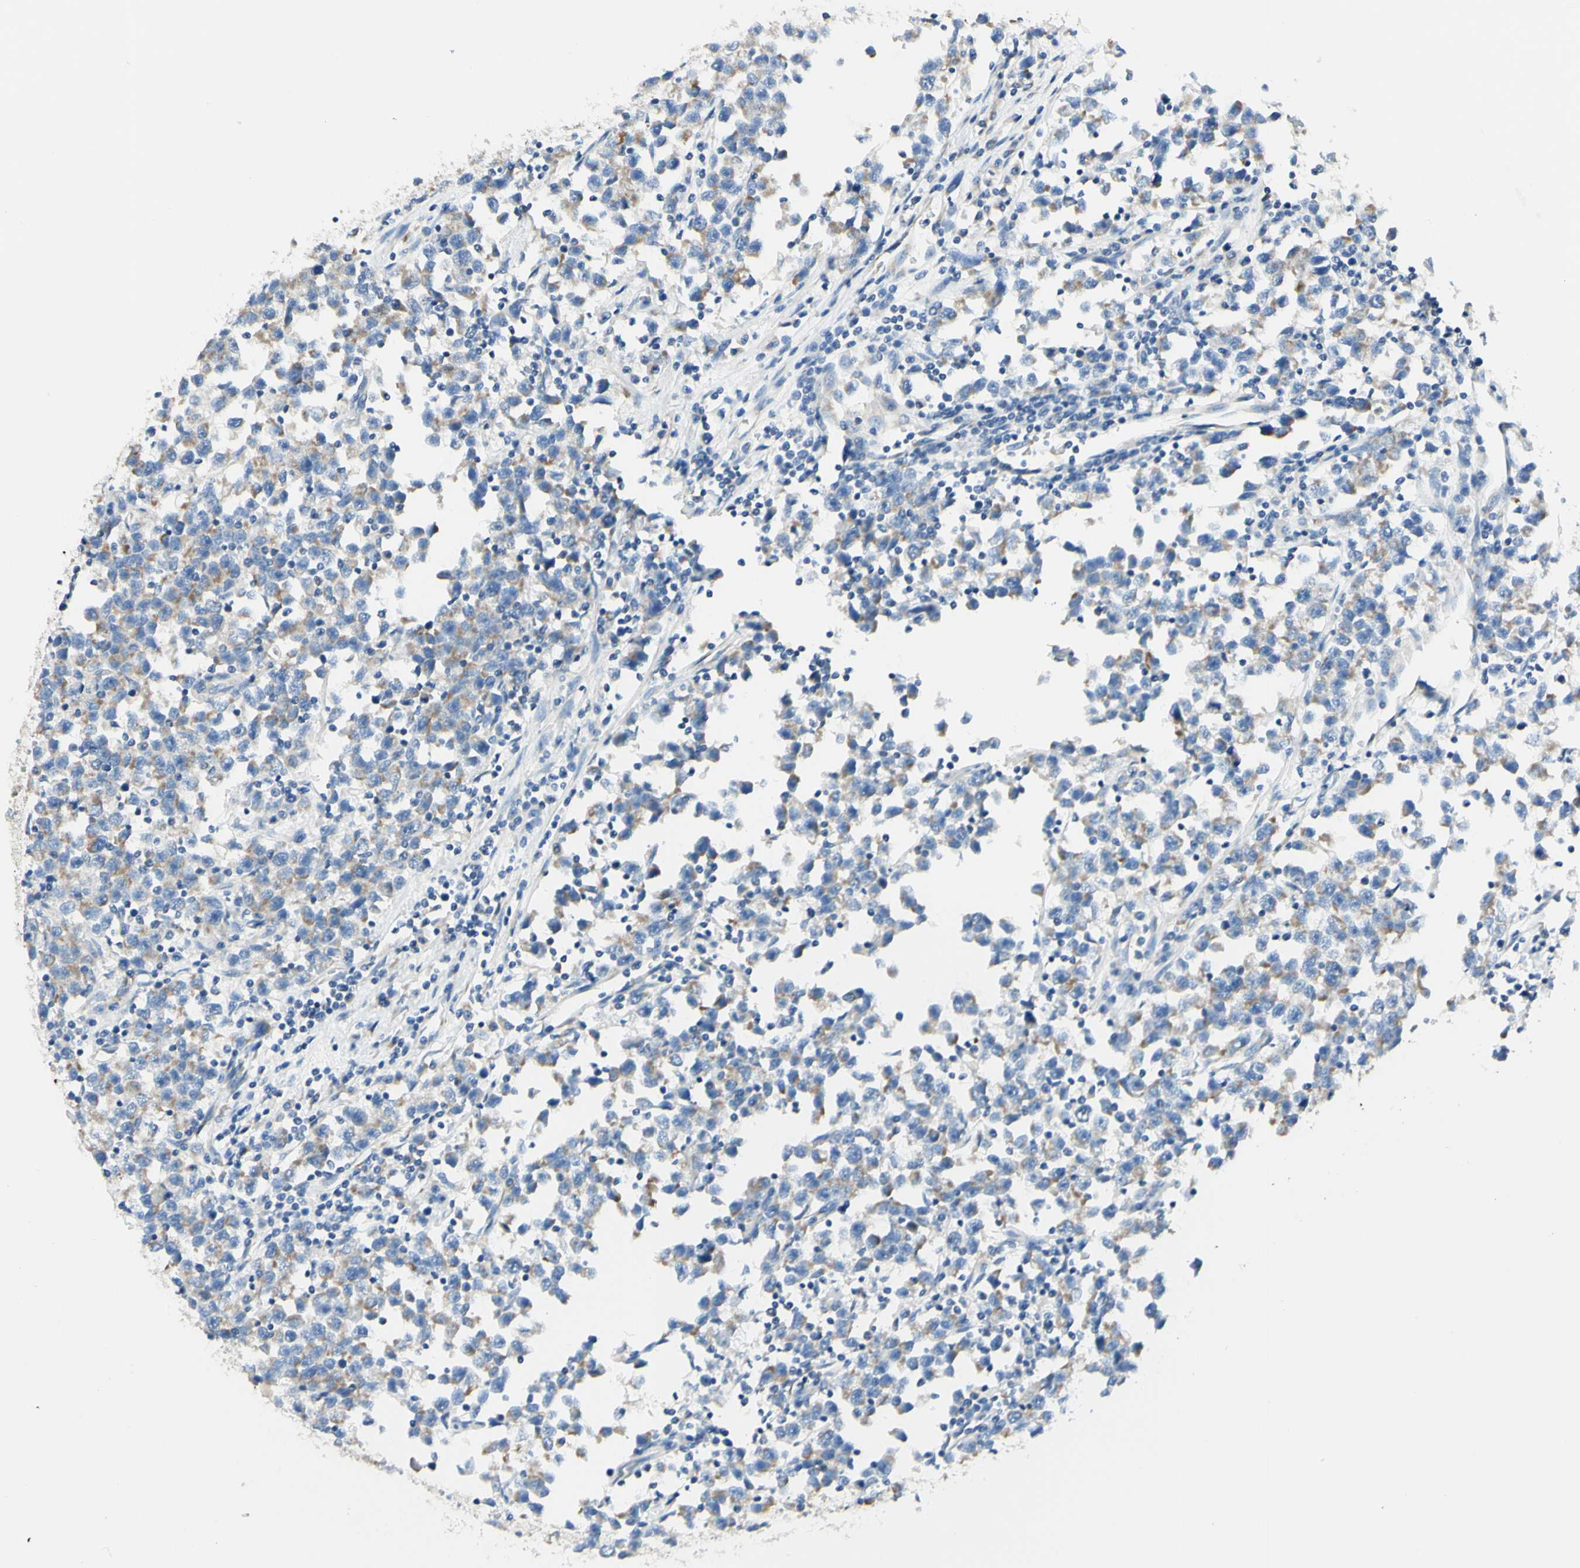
{"staining": {"intensity": "weak", "quantity": "25%-75%", "location": "cytoplasmic/membranous"}, "tissue": "testis cancer", "cell_type": "Tumor cells", "image_type": "cancer", "snomed": [{"axis": "morphology", "description": "Seminoma, NOS"}, {"axis": "topography", "description": "Testis"}], "caption": "Weak cytoplasmic/membranous protein expression is identified in about 25%-75% of tumor cells in testis cancer (seminoma). (Brightfield microscopy of DAB IHC at high magnification).", "gene": "ARMC10", "patient": {"sex": "male", "age": 43}}